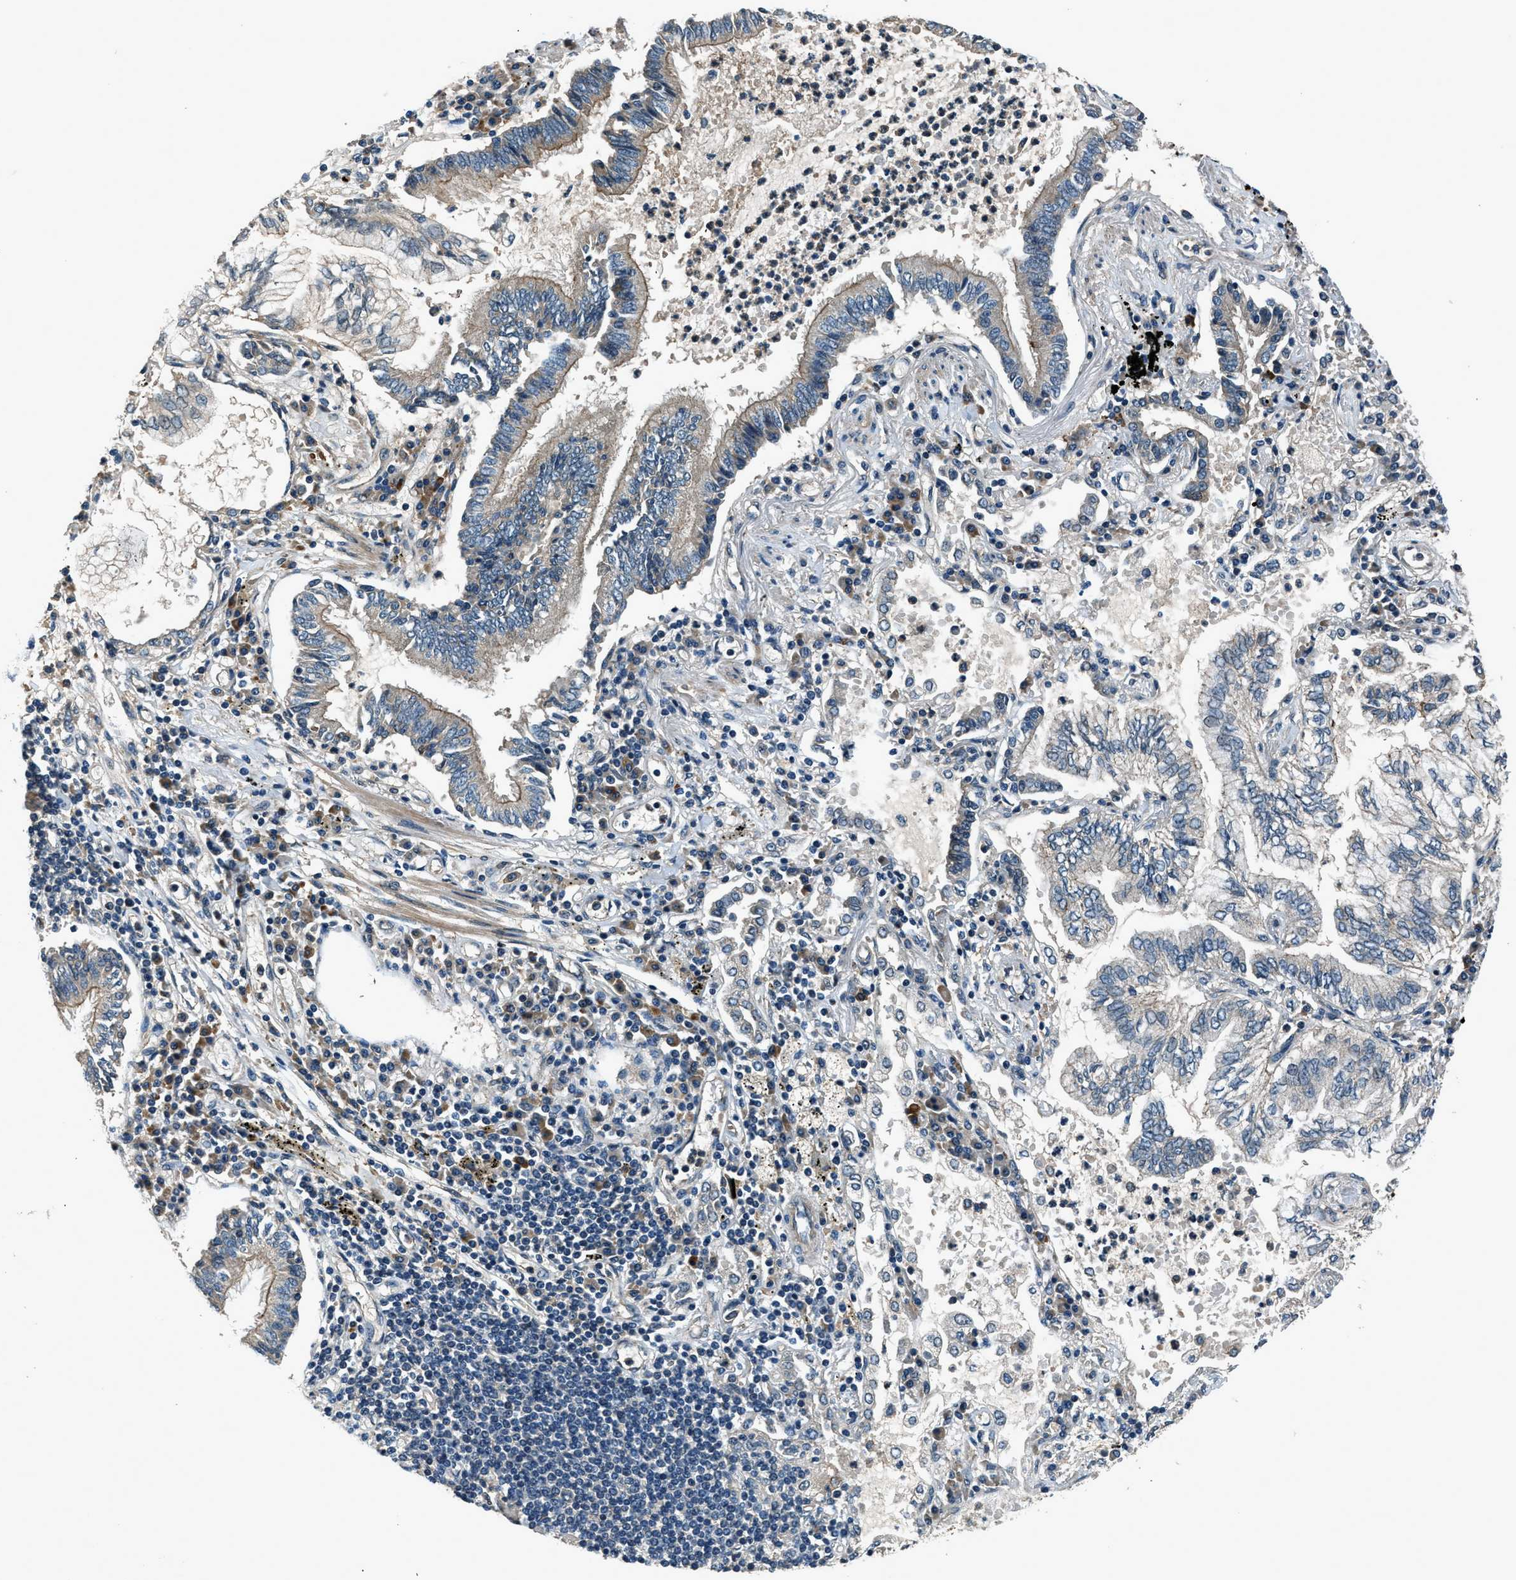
{"staining": {"intensity": "moderate", "quantity": "<25%", "location": "cytoplasmic/membranous"}, "tissue": "lung cancer", "cell_type": "Tumor cells", "image_type": "cancer", "snomed": [{"axis": "morphology", "description": "Normal tissue, NOS"}, {"axis": "morphology", "description": "Adenocarcinoma, NOS"}, {"axis": "topography", "description": "Bronchus"}, {"axis": "topography", "description": "Lung"}], "caption": "This is an image of immunohistochemistry staining of lung cancer, which shows moderate expression in the cytoplasmic/membranous of tumor cells.", "gene": "ARHGEF11", "patient": {"sex": "female", "age": 70}}